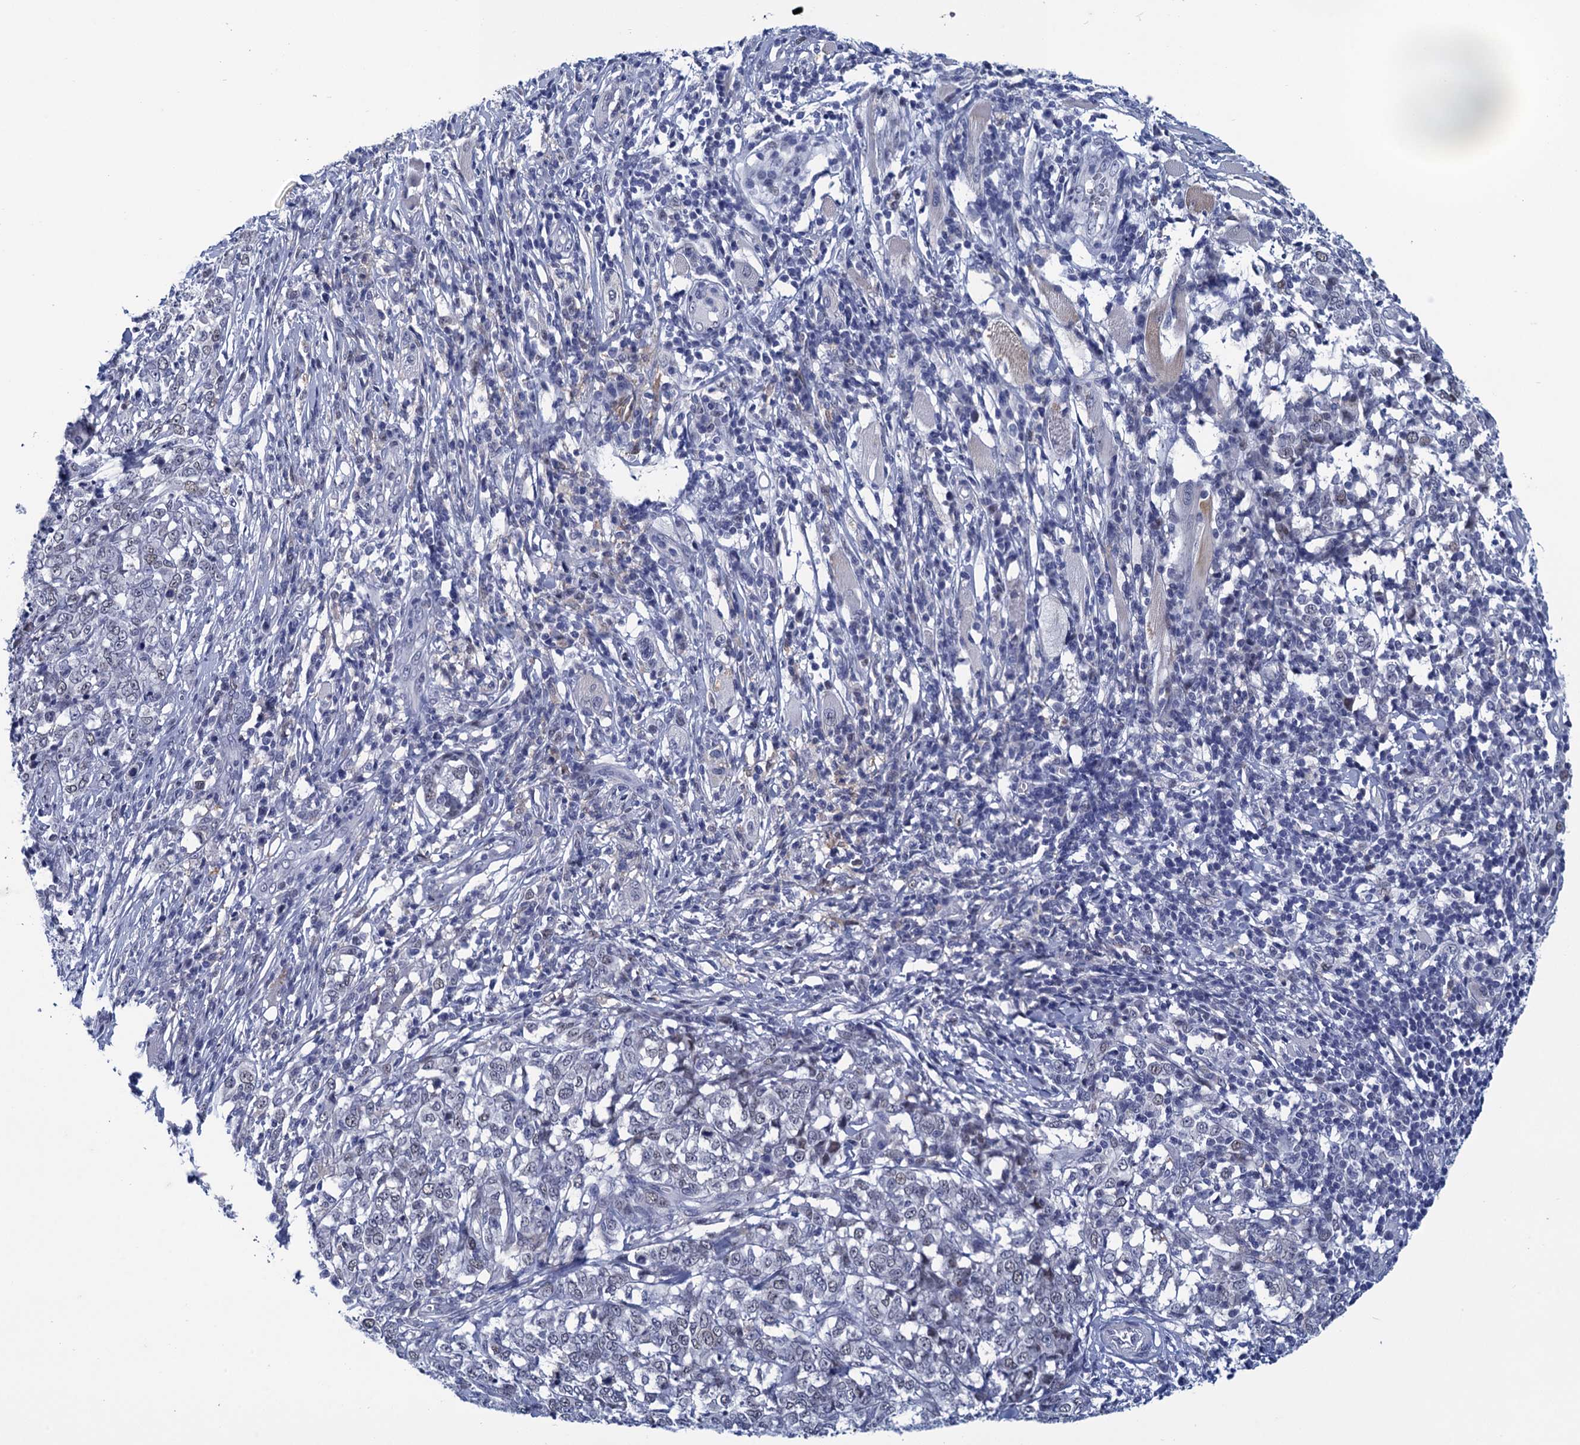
{"staining": {"intensity": "negative", "quantity": "none", "location": "none"}, "tissue": "melanoma", "cell_type": "Tumor cells", "image_type": "cancer", "snomed": [{"axis": "morphology", "description": "Malignant melanoma, NOS"}, {"axis": "topography", "description": "Skin"}], "caption": "An IHC histopathology image of malignant melanoma is shown. There is no staining in tumor cells of malignant melanoma.", "gene": "GINS3", "patient": {"sex": "female", "age": 72}}